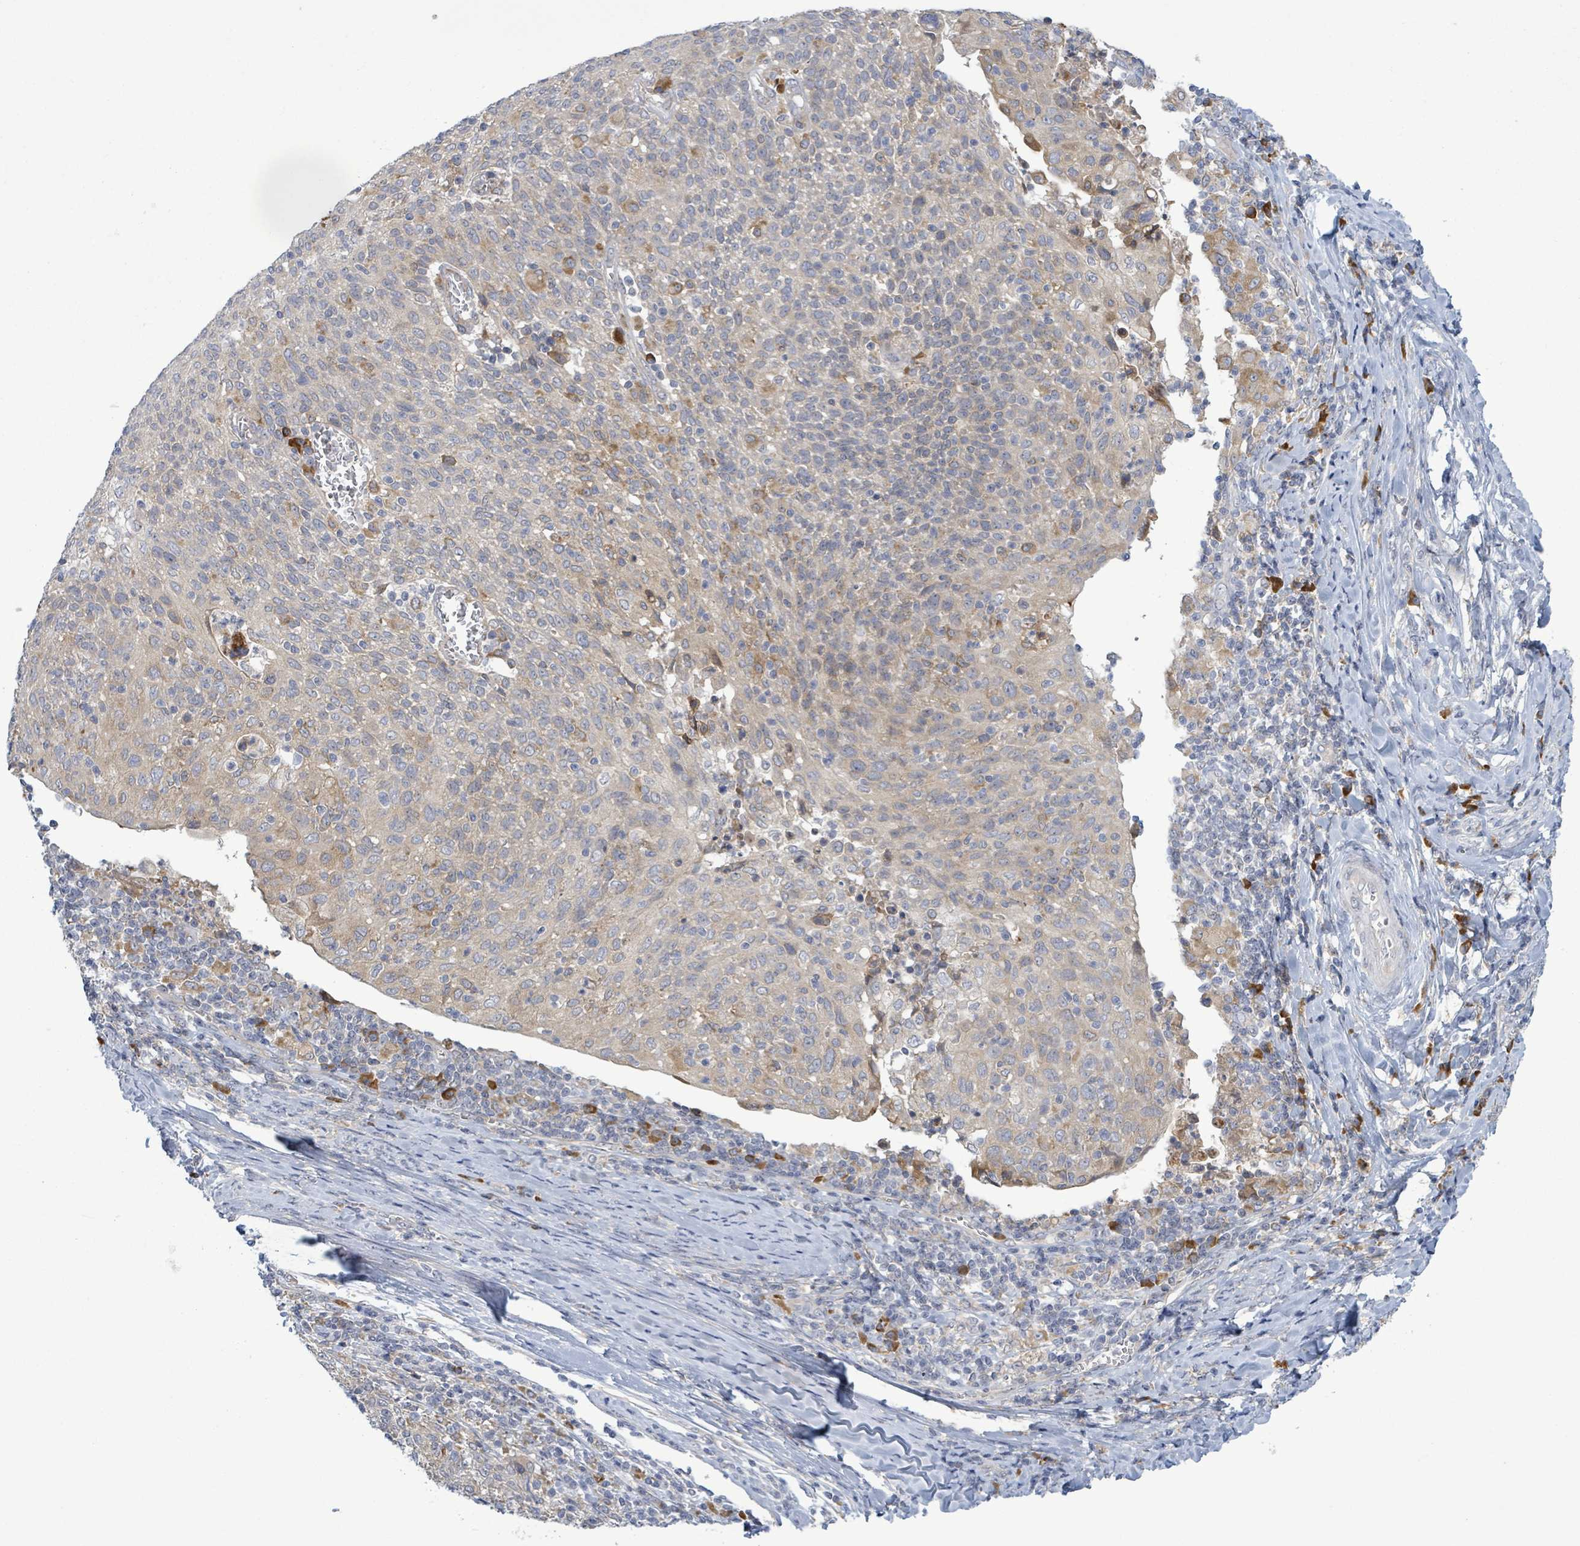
{"staining": {"intensity": "weak", "quantity": "<25%", "location": "cytoplasmic/membranous"}, "tissue": "cervical cancer", "cell_type": "Tumor cells", "image_type": "cancer", "snomed": [{"axis": "morphology", "description": "Squamous cell carcinoma, NOS"}, {"axis": "topography", "description": "Cervix"}], "caption": "The image displays no staining of tumor cells in squamous cell carcinoma (cervical).", "gene": "ATP13A1", "patient": {"sex": "female", "age": 52}}